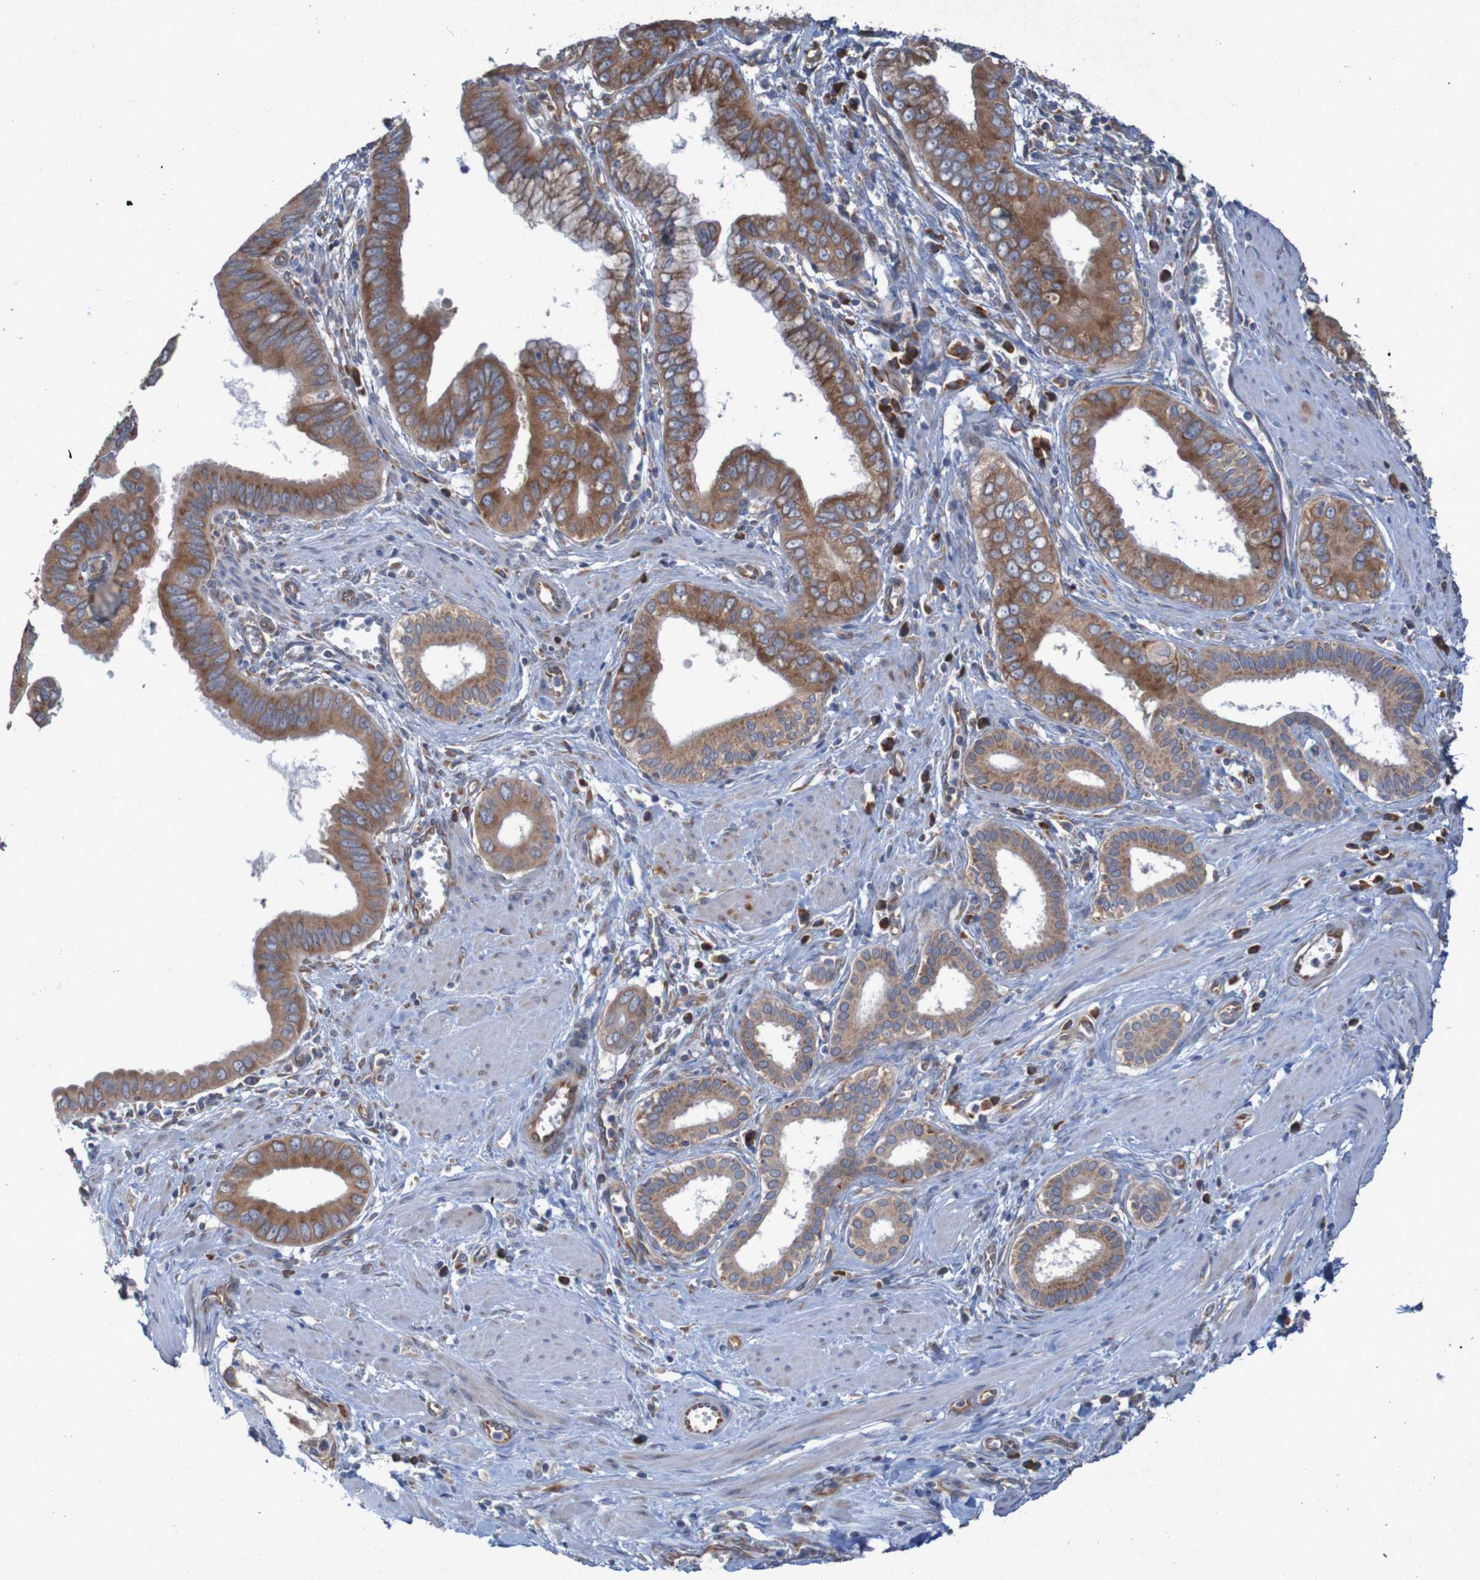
{"staining": {"intensity": "moderate", "quantity": ">75%", "location": "cytoplasmic/membranous"}, "tissue": "pancreatic cancer", "cell_type": "Tumor cells", "image_type": "cancer", "snomed": [{"axis": "morphology", "description": "Normal tissue, NOS"}, {"axis": "topography", "description": "Lymph node"}], "caption": "IHC of human pancreatic cancer reveals medium levels of moderate cytoplasmic/membranous positivity in about >75% of tumor cells.", "gene": "RPL10", "patient": {"sex": "male", "age": 50}}